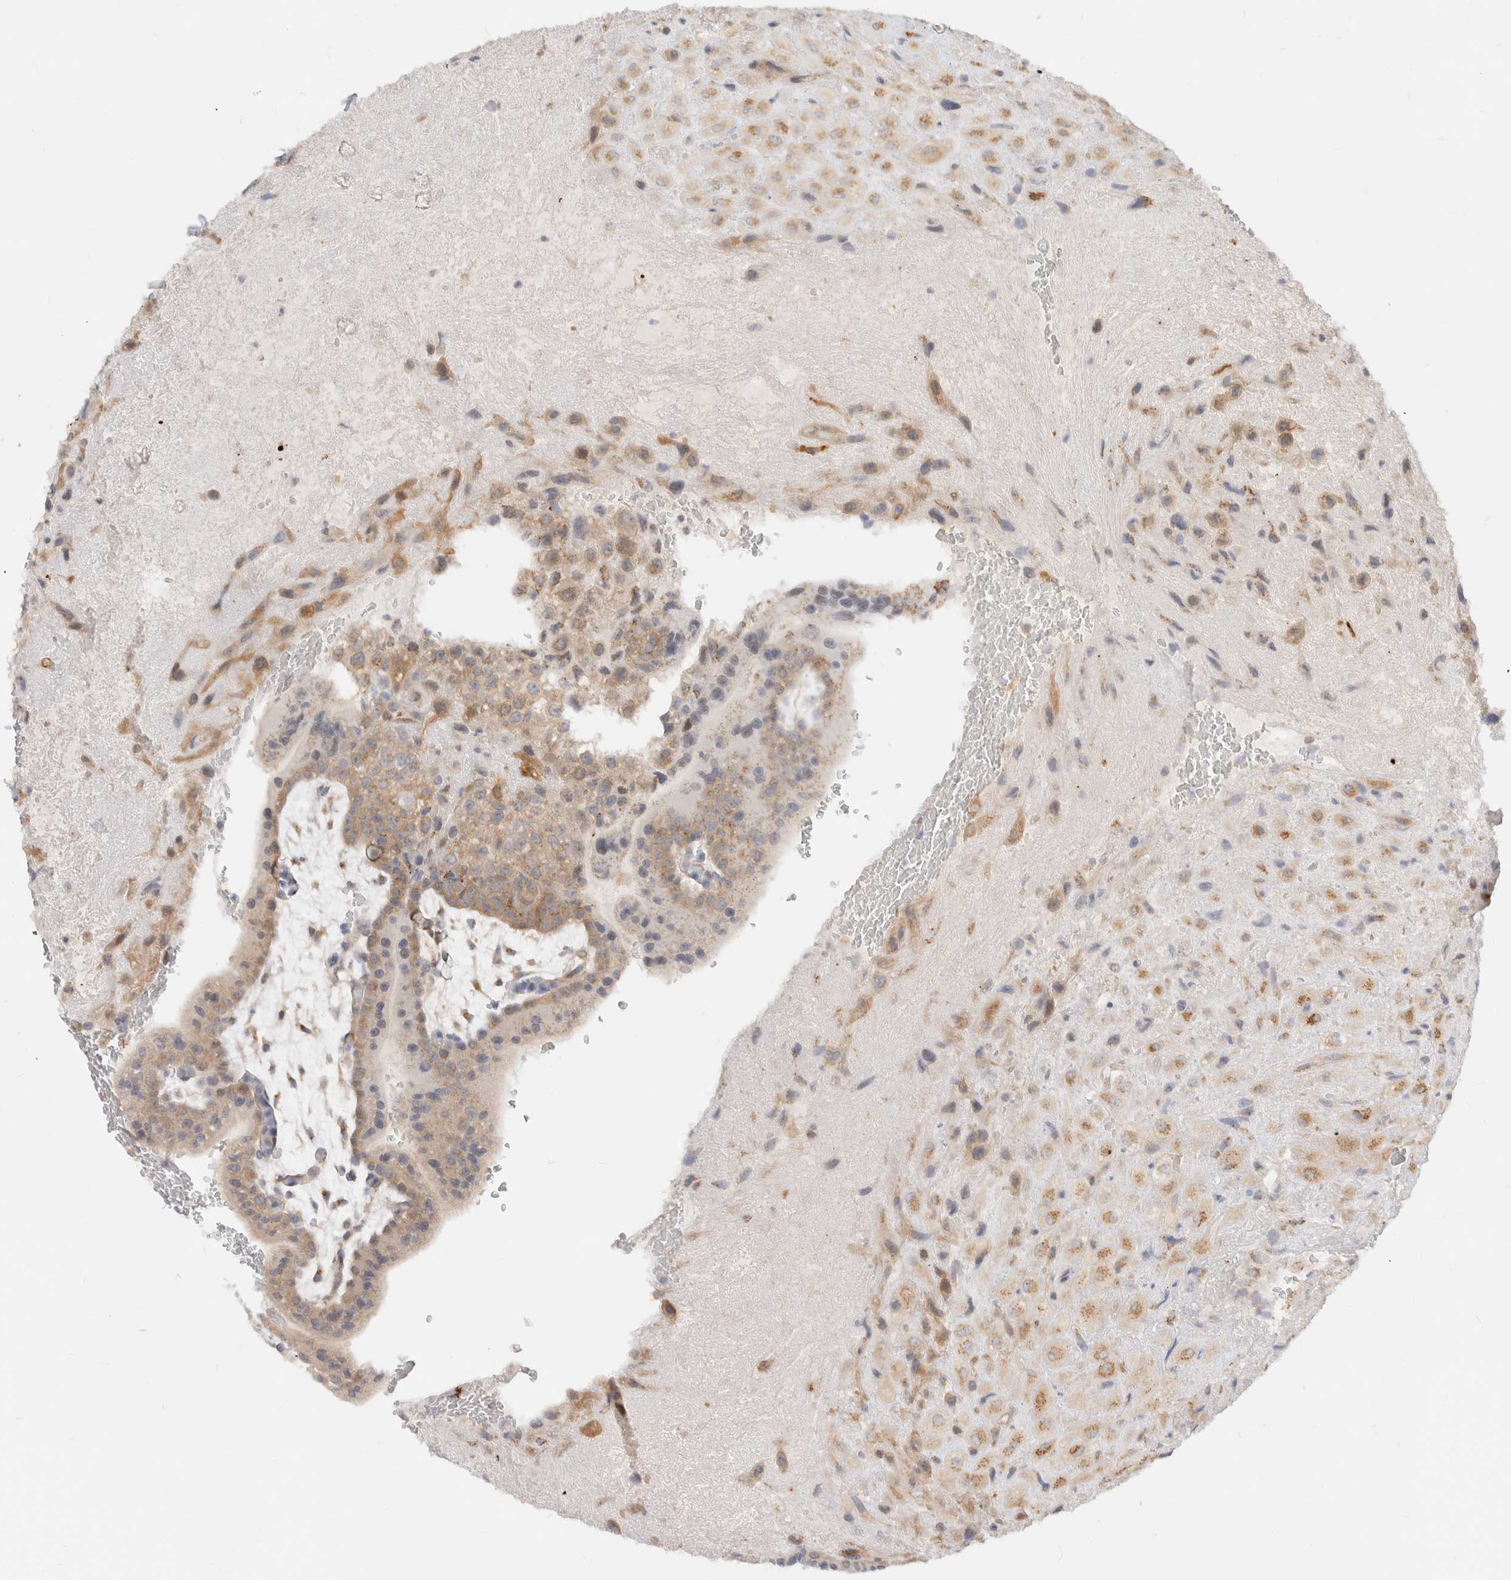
{"staining": {"intensity": "moderate", "quantity": ">75%", "location": "cytoplasmic/membranous"}, "tissue": "placenta", "cell_type": "Decidual cells", "image_type": "normal", "snomed": [{"axis": "morphology", "description": "Normal tissue, NOS"}, {"axis": "topography", "description": "Placenta"}], "caption": "A high-resolution micrograph shows immunohistochemistry staining of unremarkable placenta, which exhibits moderate cytoplasmic/membranous staining in approximately >75% of decidual cells. (Stains: DAB in brown, nuclei in blue, Microscopy: brightfield microscopy at high magnification).", "gene": "EFCAB13", "patient": {"sex": "female", "age": 35}}